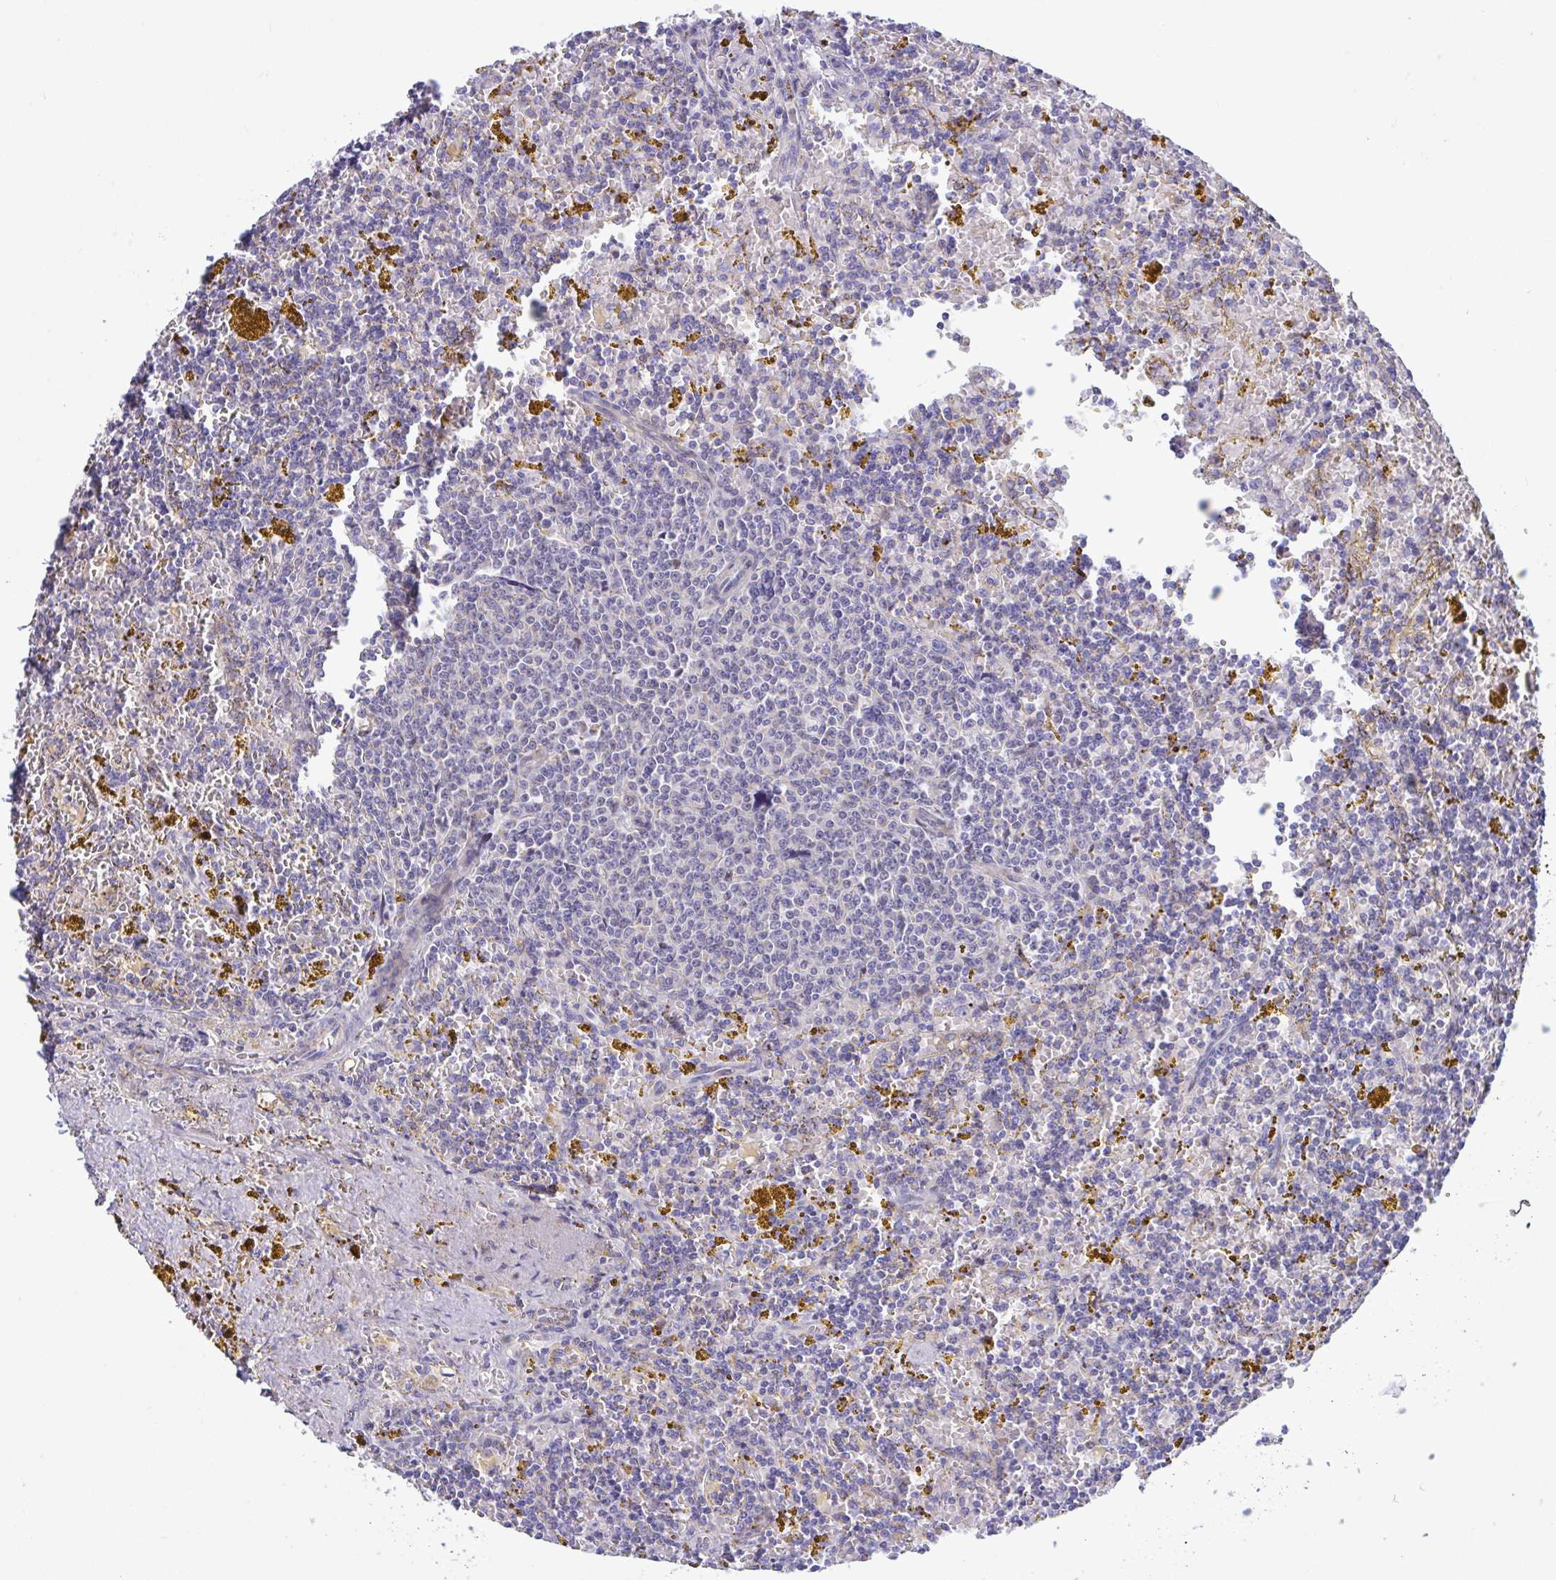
{"staining": {"intensity": "negative", "quantity": "none", "location": "none"}, "tissue": "lymphoma", "cell_type": "Tumor cells", "image_type": "cancer", "snomed": [{"axis": "morphology", "description": "Malignant lymphoma, non-Hodgkin's type, Low grade"}, {"axis": "topography", "description": "Spleen"}, {"axis": "topography", "description": "Lymph node"}], "caption": "High magnification brightfield microscopy of lymphoma stained with DAB (brown) and counterstained with hematoxylin (blue): tumor cells show no significant expression.", "gene": "IL37", "patient": {"sex": "female", "age": 66}}